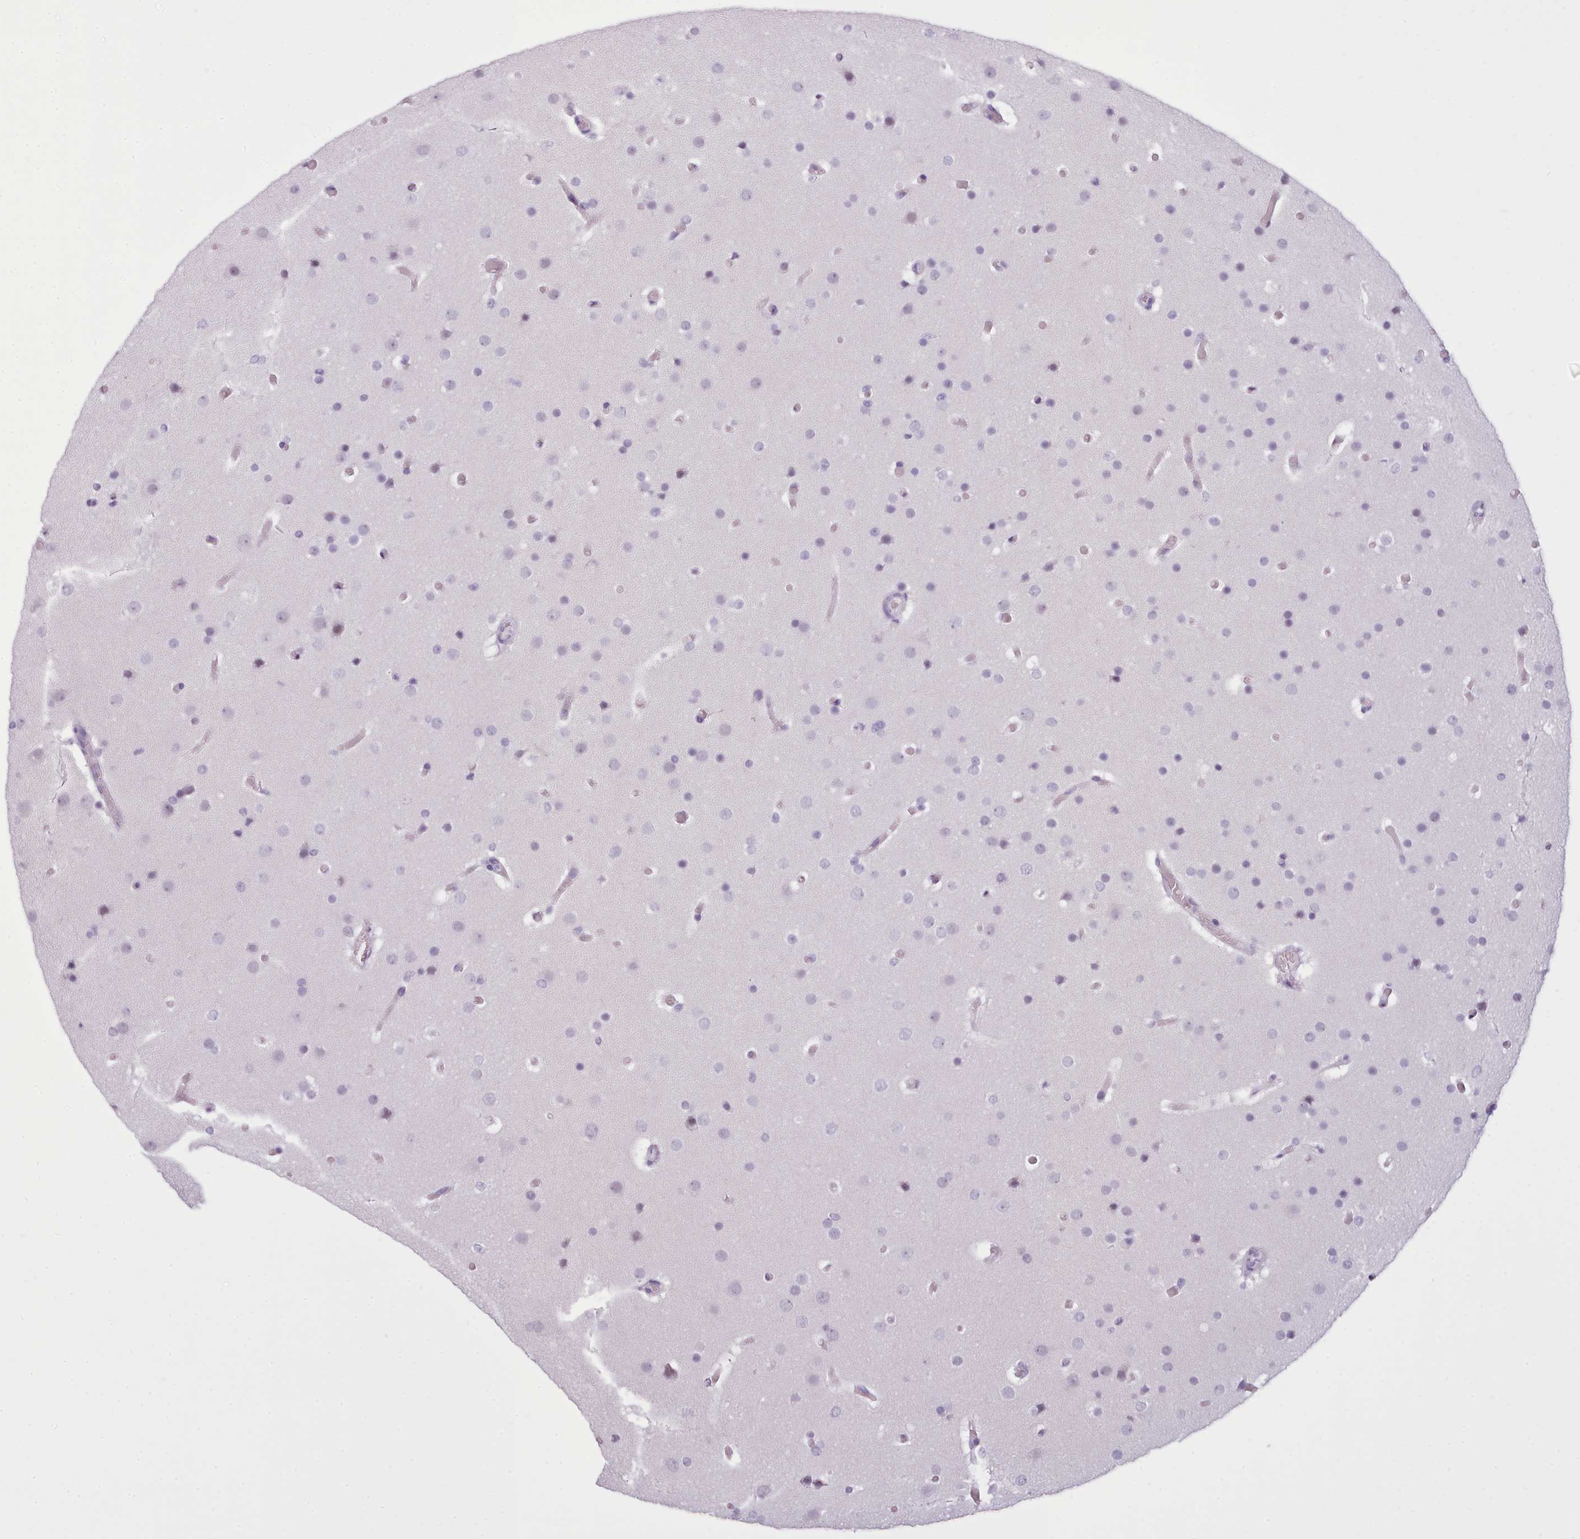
{"staining": {"intensity": "negative", "quantity": "none", "location": "none"}, "tissue": "glioma", "cell_type": "Tumor cells", "image_type": "cancer", "snomed": [{"axis": "morphology", "description": "Glioma, malignant, High grade"}, {"axis": "topography", "description": "Cerebral cortex"}], "caption": "Tumor cells are negative for protein expression in human high-grade glioma (malignant).", "gene": "FBXO48", "patient": {"sex": "female", "age": 36}}